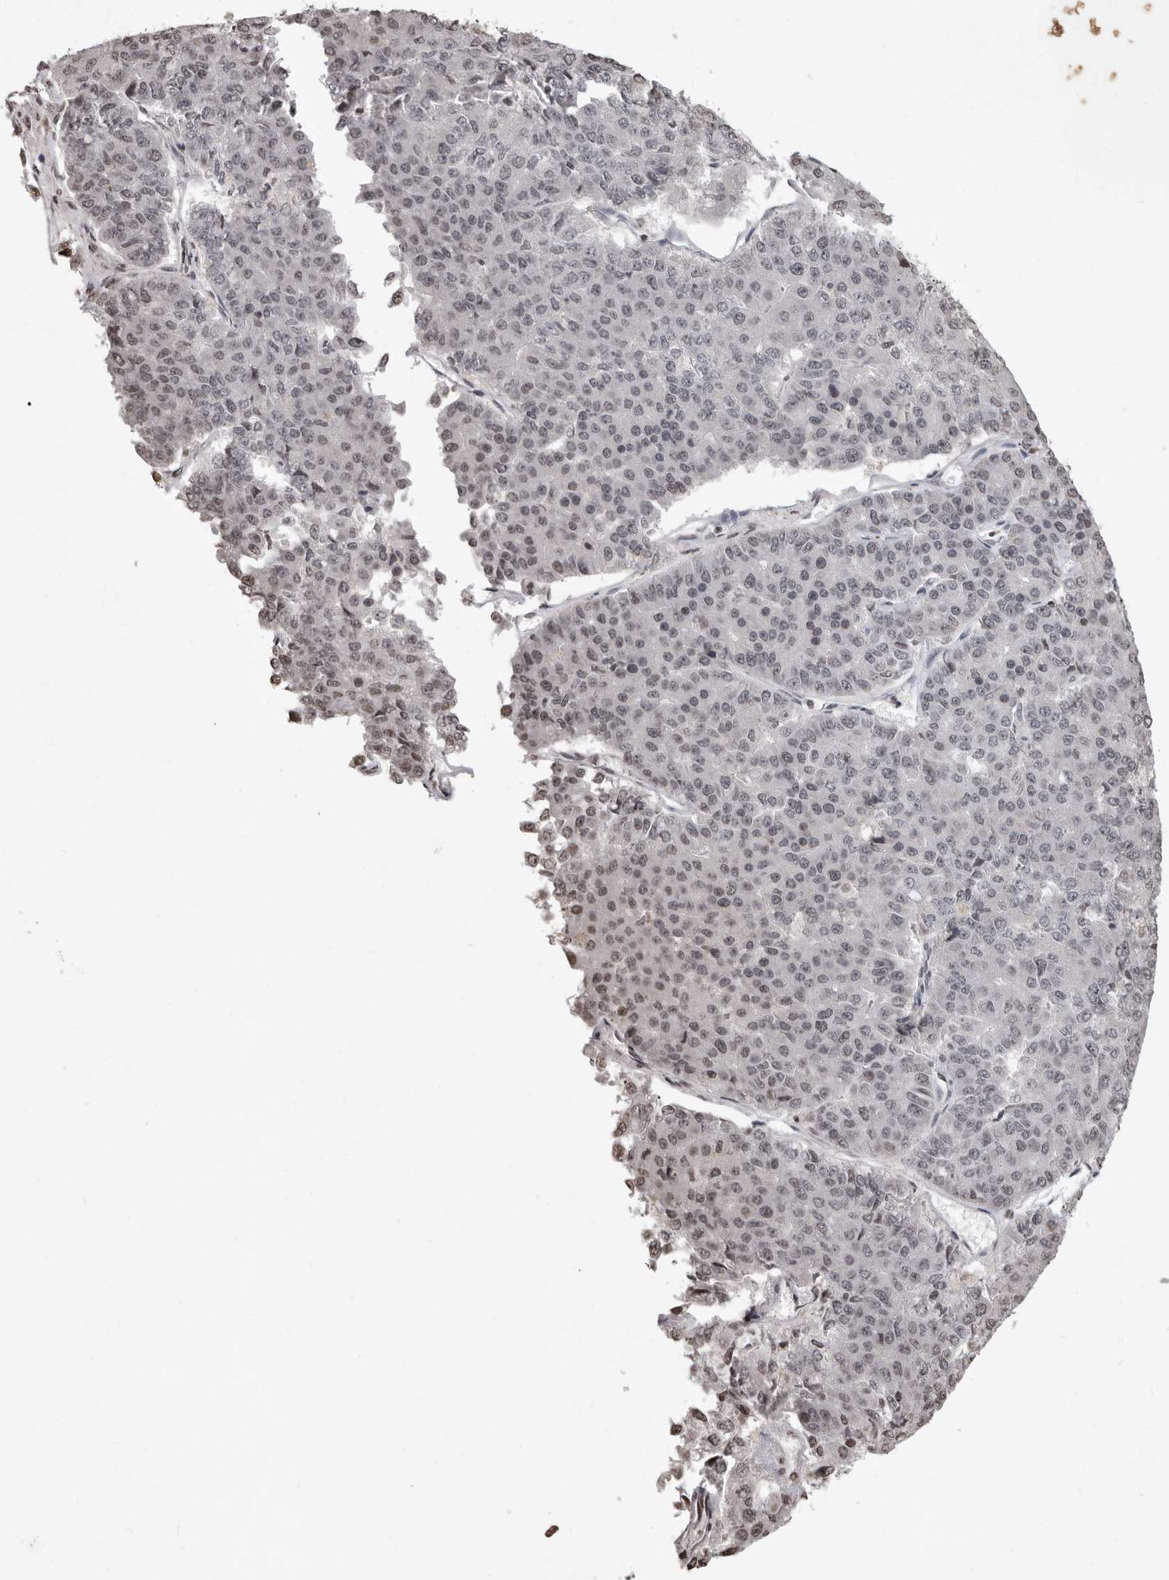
{"staining": {"intensity": "weak", "quantity": "<25%", "location": "nuclear"}, "tissue": "pancreatic cancer", "cell_type": "Tumor cells", "image_type": "cancer", "snomed": [{"axis": "morphology", "description": "Adenocarcinoma, NOS"}, {"axis": "topography", "description": "Pancreas"}], "caption": "Tumor cells are negative for brown protein staining in pancreatic cancer (adenocarcinoma).", "gene": "WDR45", "patient": {"sex": "male", "age": 50}}